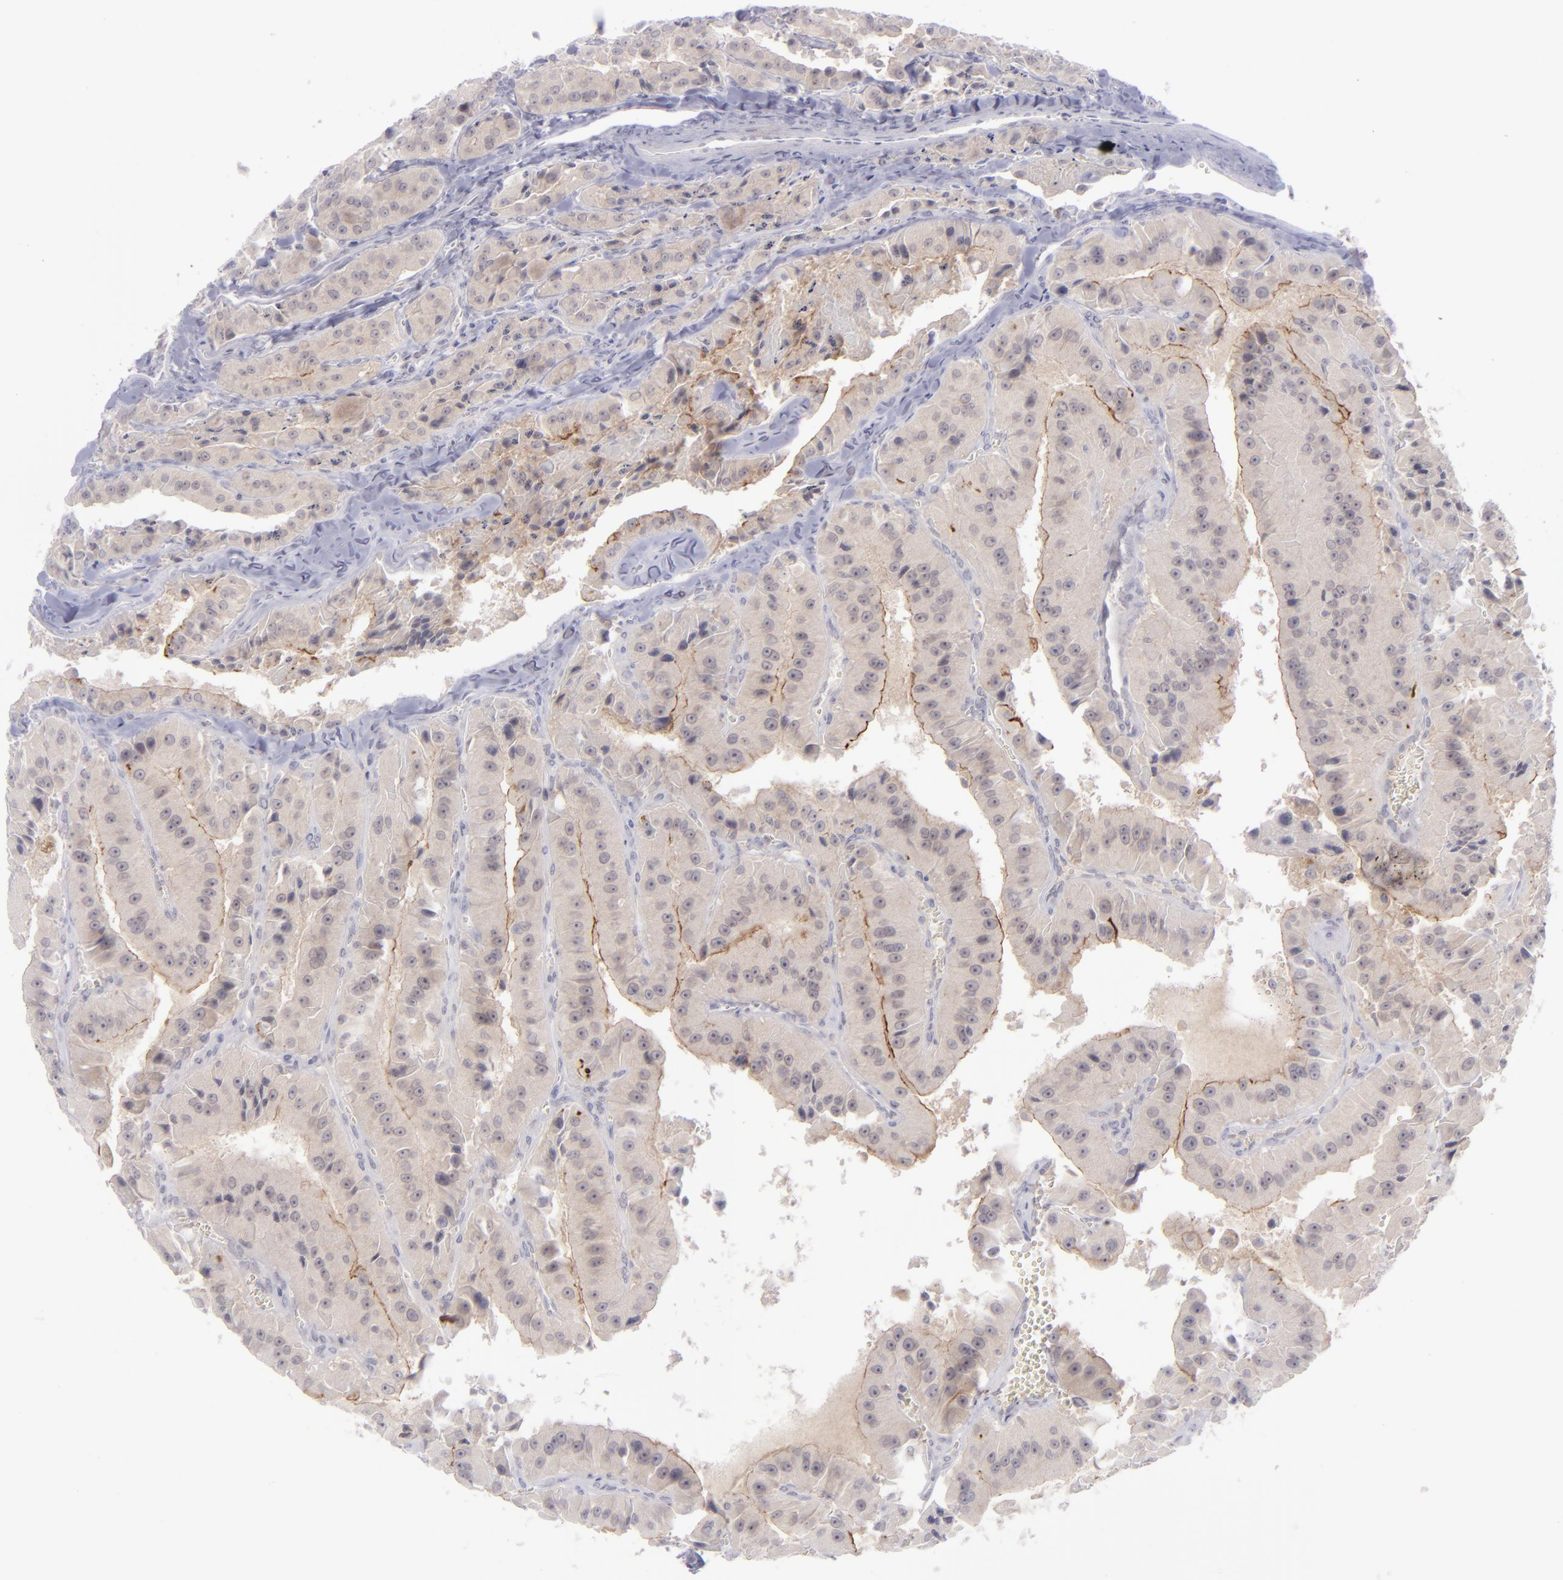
{"staining": {"intensity": "weak", "quantity": ">75%", "location": "cytoplasmic/membranous"}, "tissue": "thyroid cancer", "cell_type": "Tumor cells", "image_type": "cancer", "snomed": [{"axis": "morphology", "description": "Carcinoma, NOS"}, {"axis": "topography", "description": "Thyroid gland"}], "caption": "Weak cytoplasmic/membranous positivity is identified in approximately >75% of tumor cells in carcinoma (thyroid). Using DAB (3,3'-diaminobenzidine) (brown) and hematoxylin (blue) stains, captured at high magnification using brightfield microscopy.", "gene": "EVPL", "patient": {"sex": "male", "age": 76}}